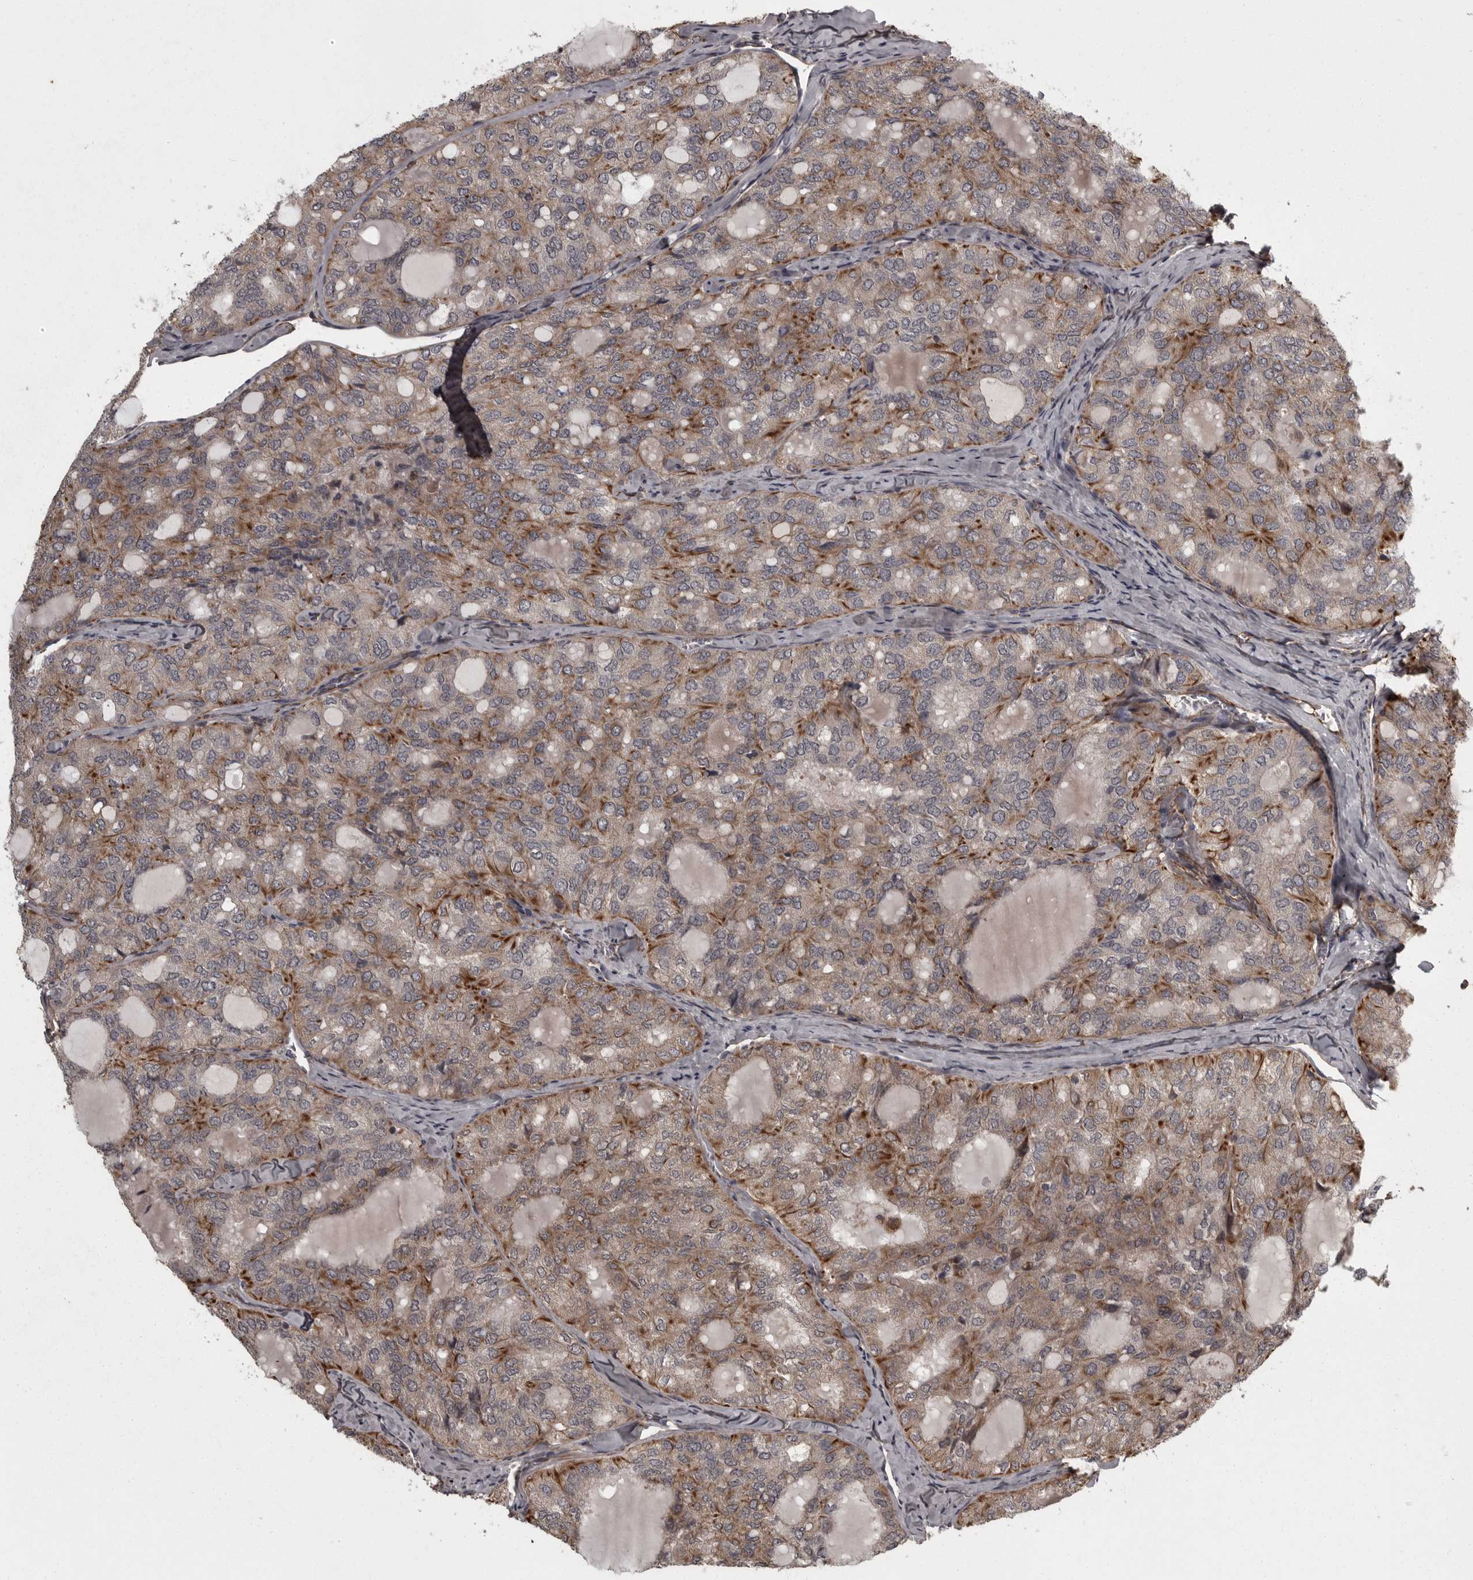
{"staining": {"intensity": "moderate", "quantity": ">75%", "location": "cytoplasmic/membranous"}, "tissue": "thyroid cancer", "cell_type": "Tumor cells", "image_type": "cancer", "snomed": [{"axis": "morphology", "description": "Follicular adenoma carcinoma, NOS"}, {"axis": "topography", "description": "Thyroid gland"}], "caption": "Thyroid cancer stained for a protein shows moderate cytoplasmic/membranous positivity in tumor cells.", "gene": "FAAP100", "patient": {"sex": "male", "age": 75}}